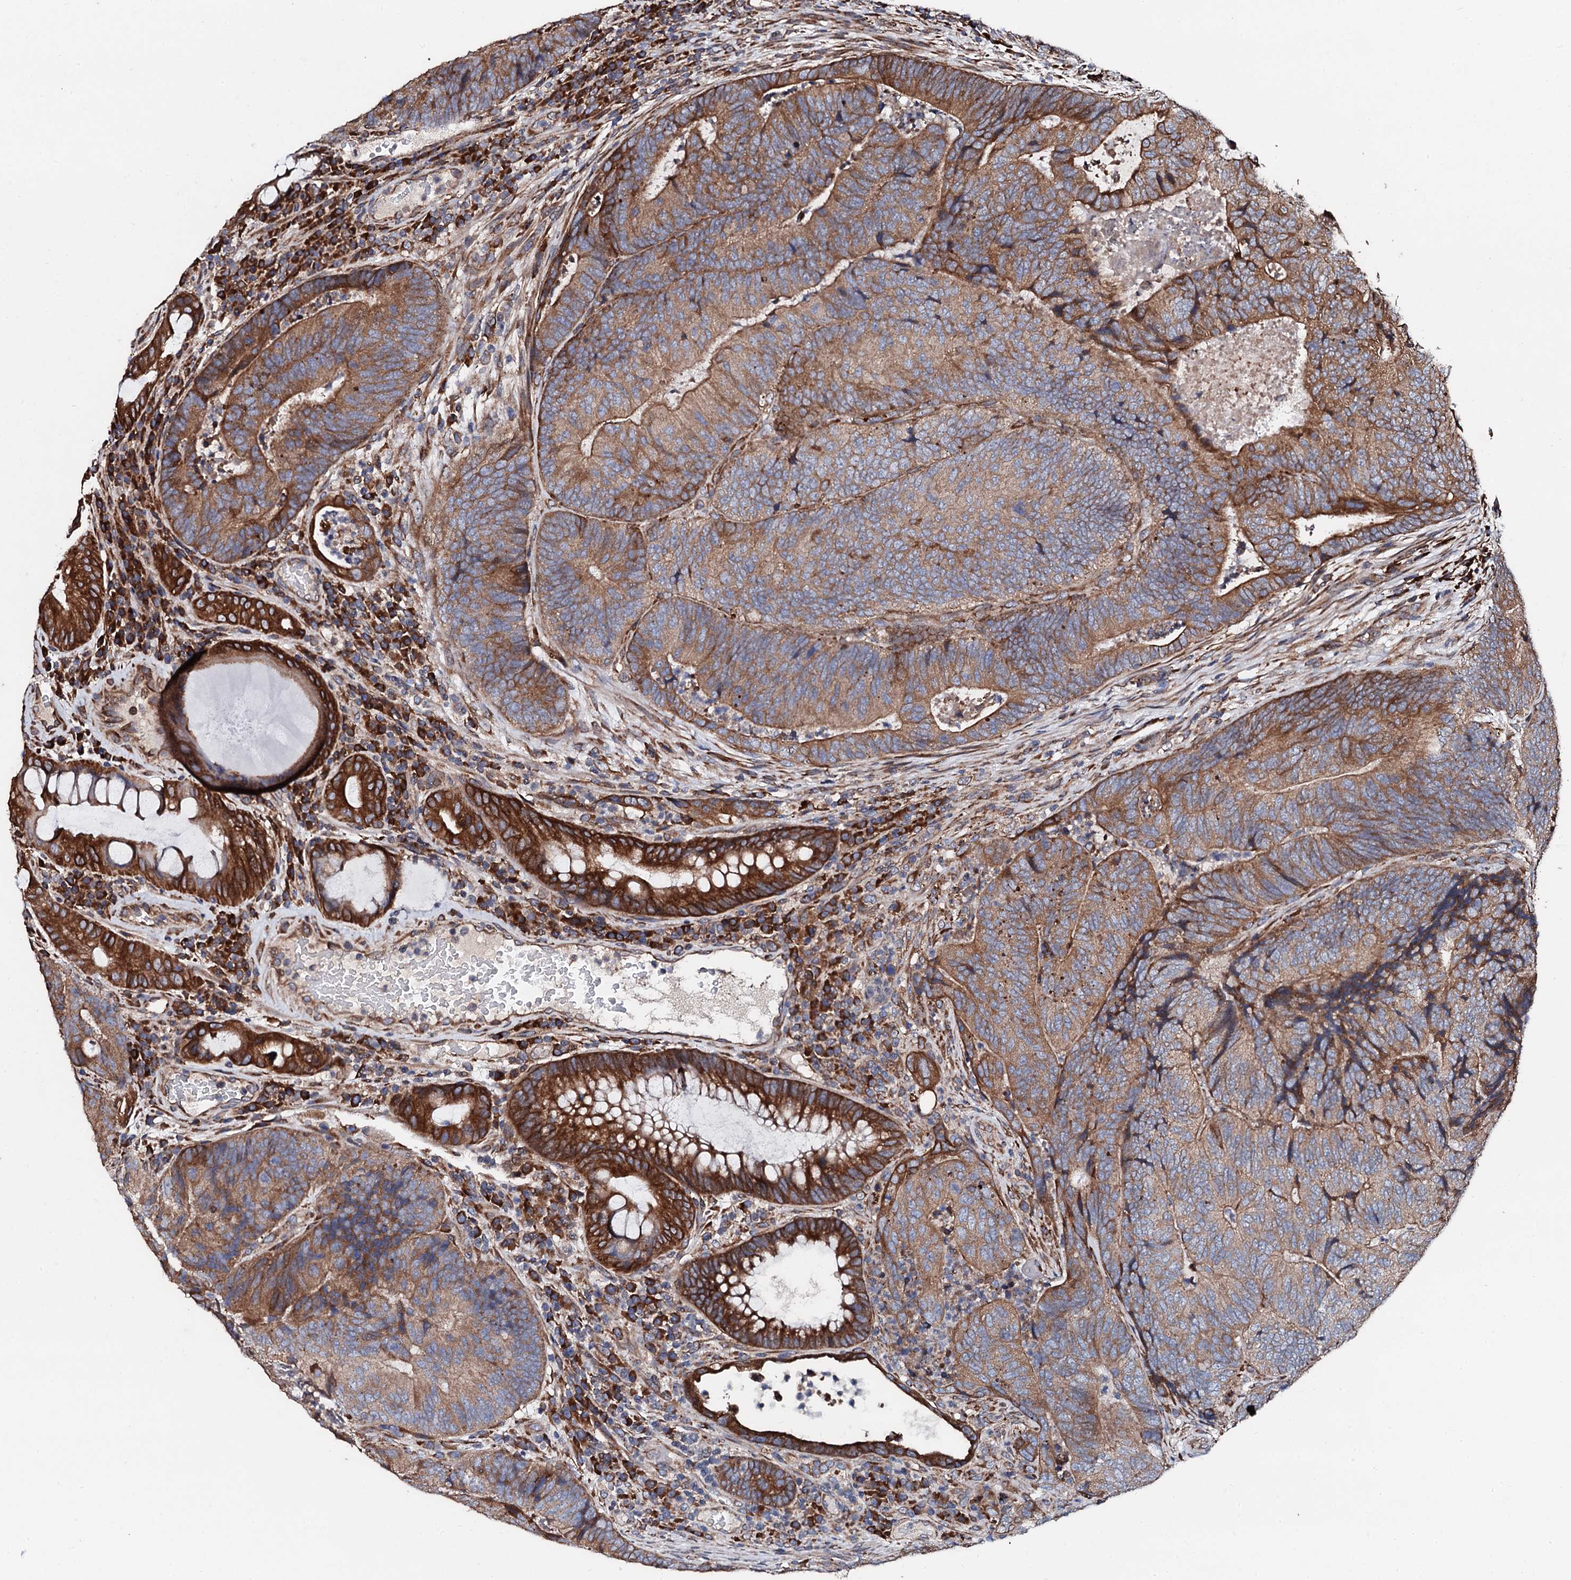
{"staining": {"intensity": "strong", "quantity": "25%-75%", "location": "cytoplasmic/membranous"}, "tissue": "colorectal cancer", "cell_type": "Tumor cells", "image_type": "cancer", "snomed": [{"axis": "morphology", "description": "Adenocarcinoma, NOS"}, {"axis": "topography", "description": "Colon"}], "caption": "This is a micrograph of immunohistochemistry staining of colorectal cancer, which shows strong positivity in the cytoplasmic/membranous of tumor cells.", "gene": "CKAP5", "patient": {"sex": "female", "age": 67}}